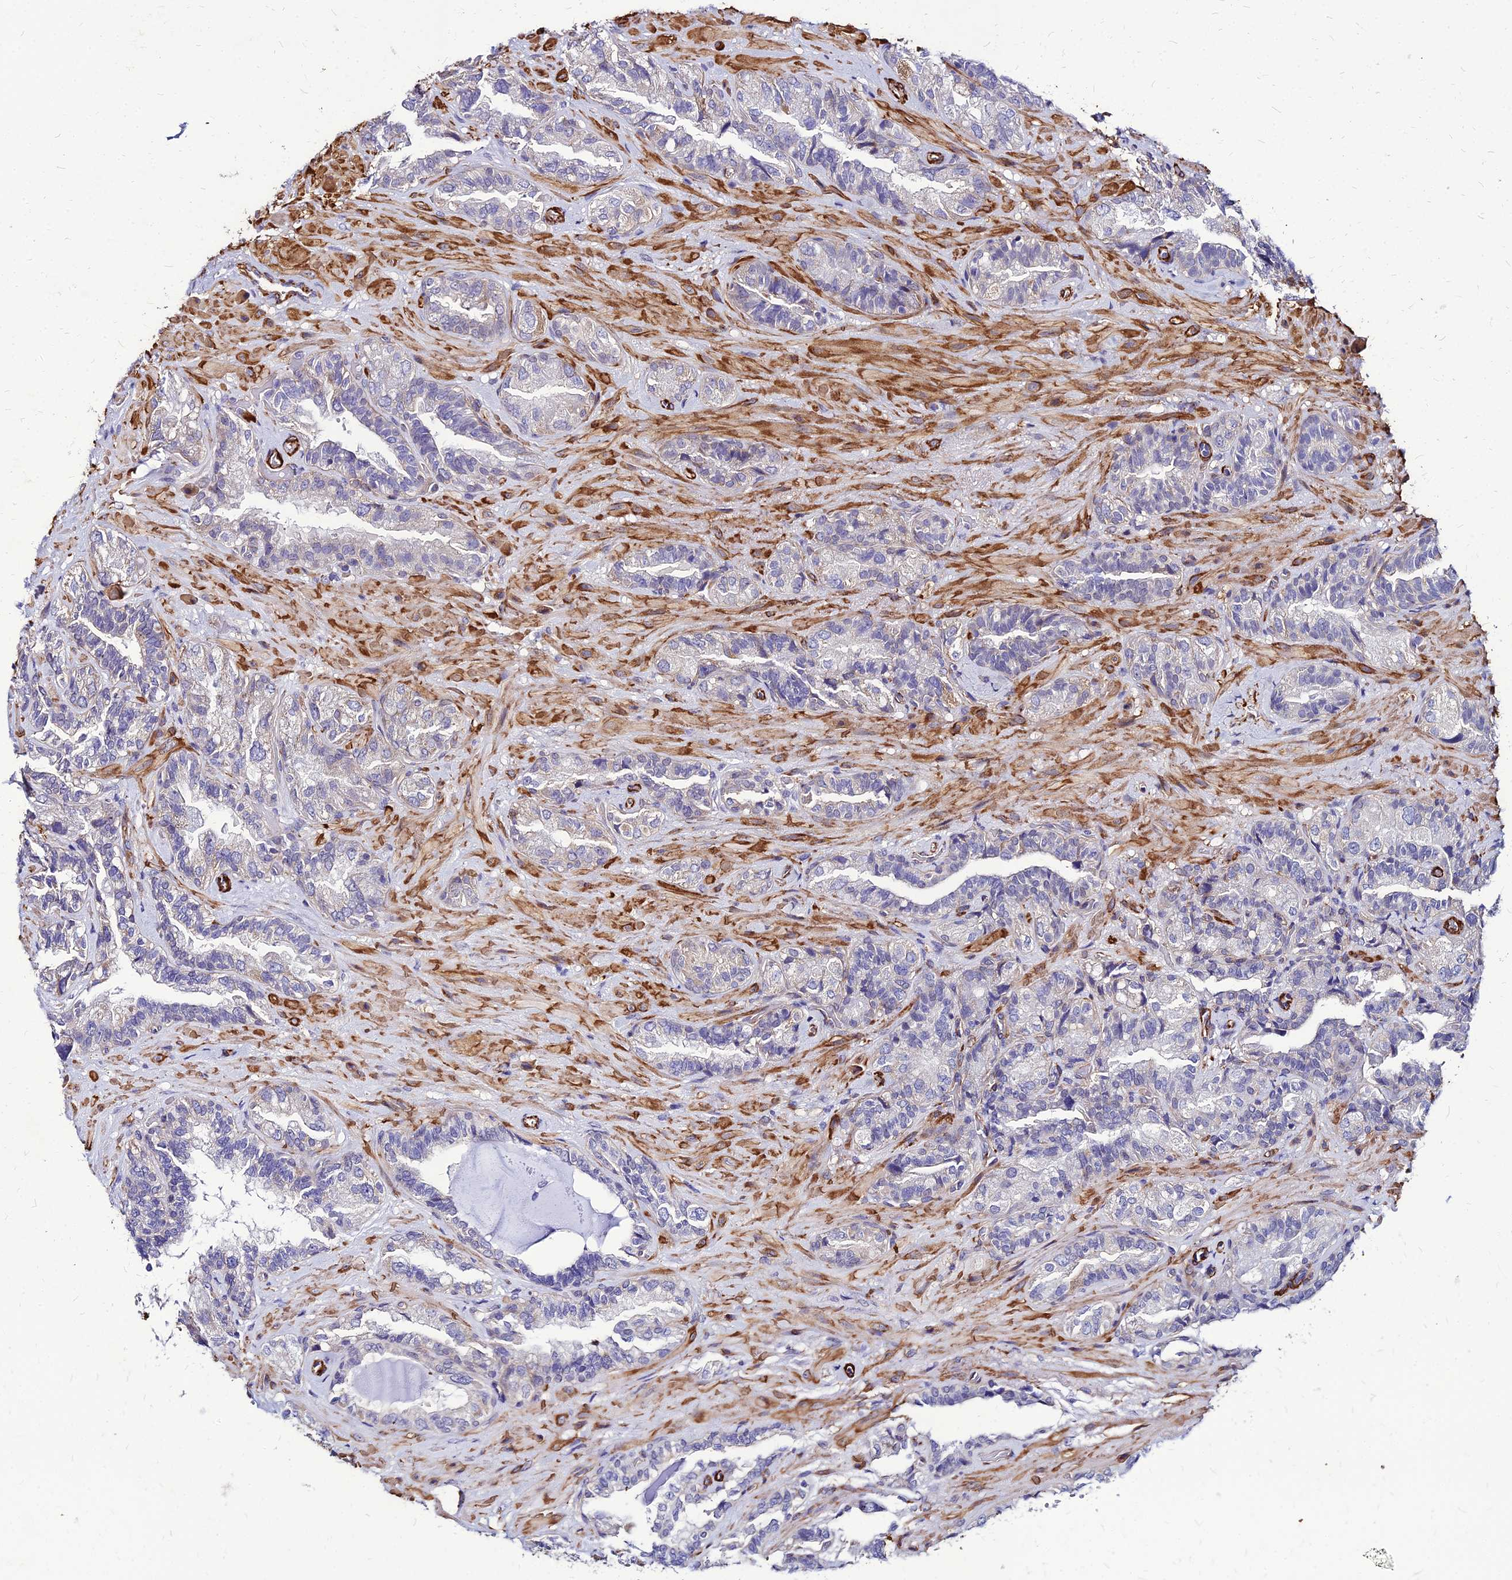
{"staining": {"intensity": "weak", "quantity": "25%-75%", "location": "cytoplasmic/membranous"}, "tissue": "seminal vesicle", "cell_type": "Glandular cells", "image_type": "normal", "snomed": [{"axis": "morphology", "description": "Normal tissue, NOS"}, {"axis": "topography", "description": "Prostate and seminal vesicle, NOS"}, {"axis": "topography", "description": "Prostate"}, {"axis": "topography", "description": "Seminal veicle"}], "caption": "Seminal vesicle stained with a brown dye displays weak cytoplasmic/membranous positive expression in about 25%-75% of glandular cells.", "gene": "YEATS2", "patient": {"sex": "male", "age": 67}}